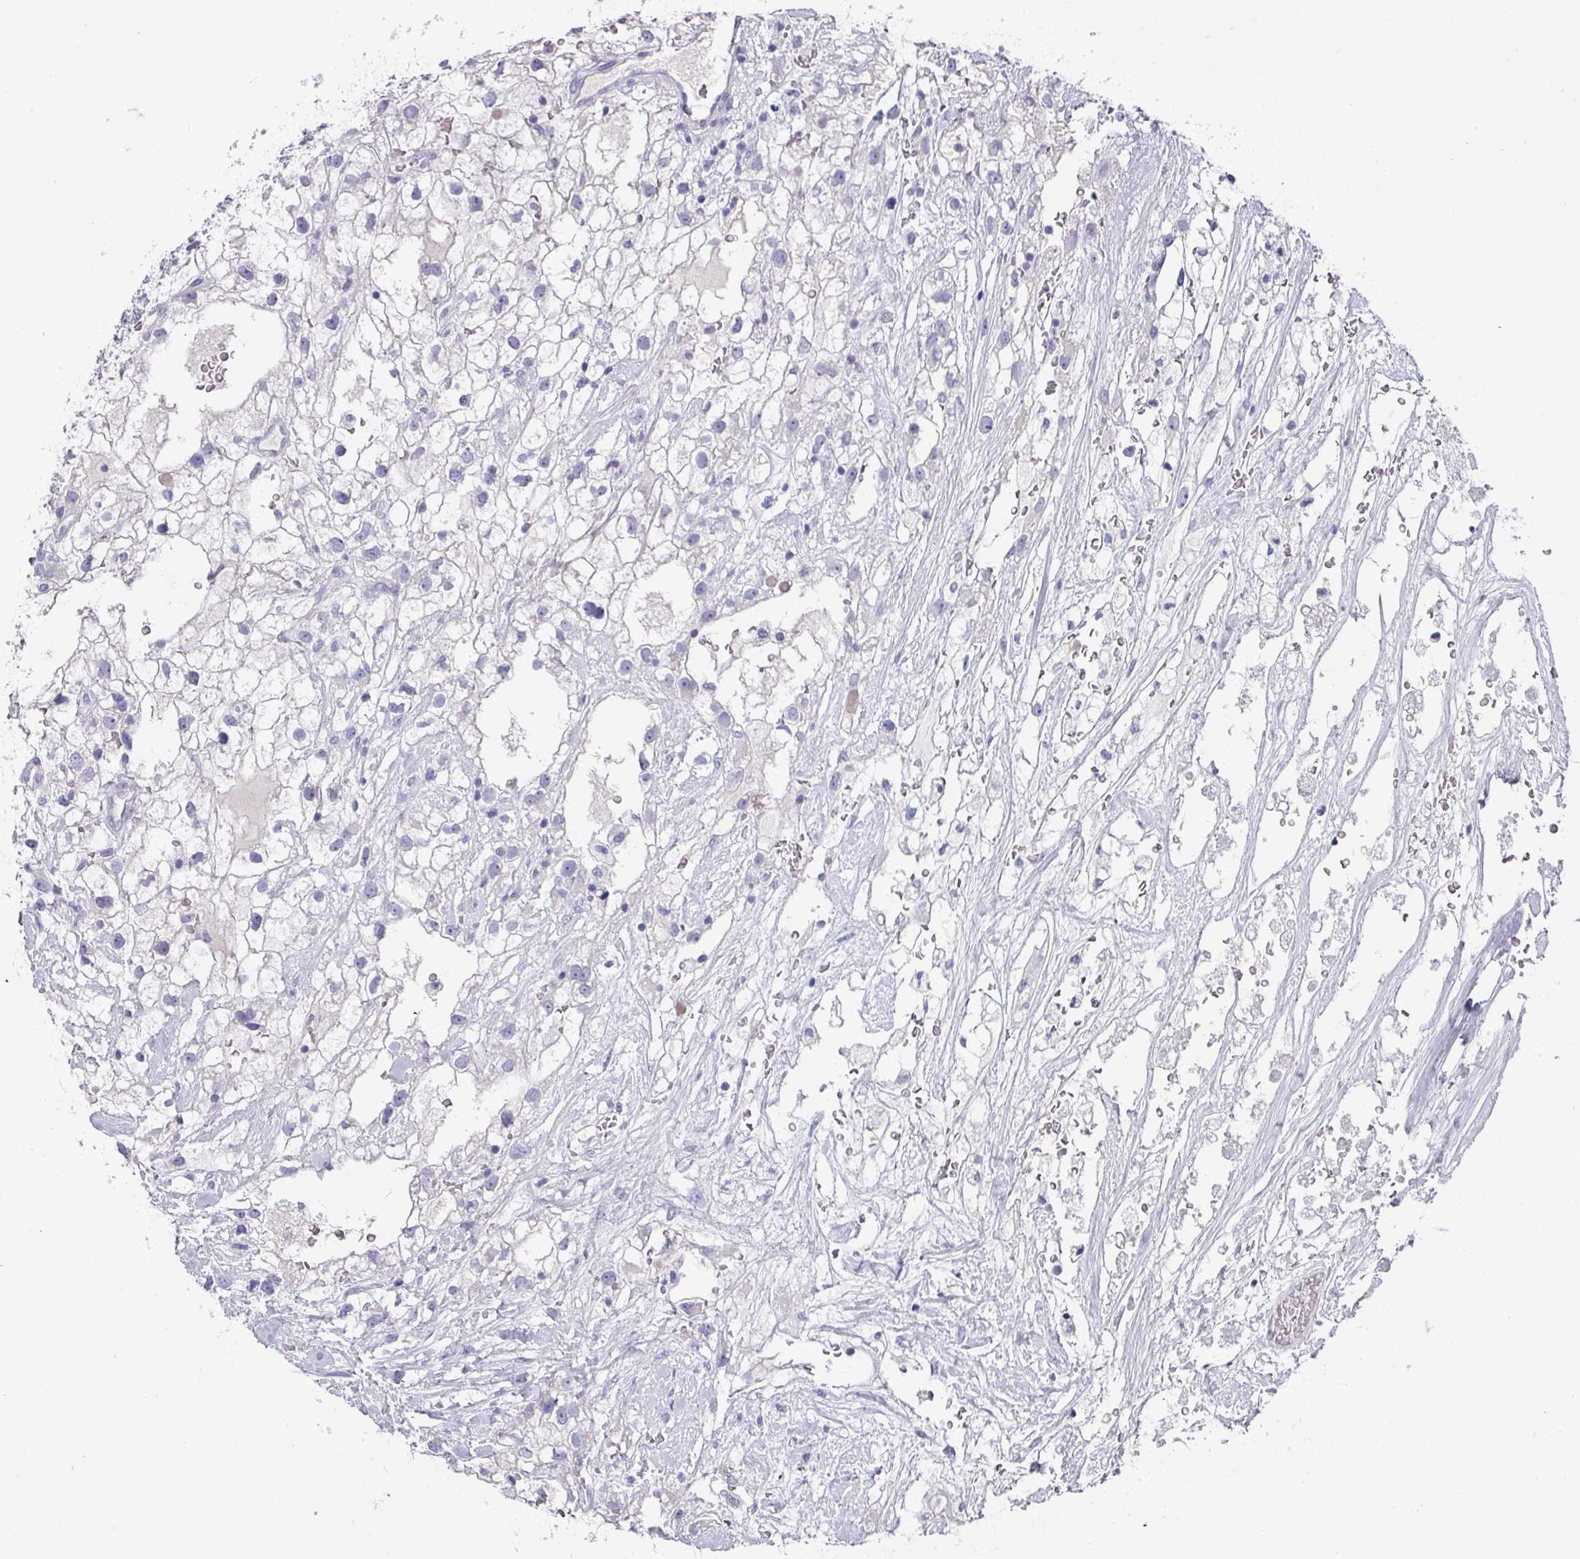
{"staining": {"intensity": "negative", "quantity": "none", "location": "none"}, "tissue": "renal cancer", "cell_type": "Tumor cells", "image_type": "cancer", "snomed": [{"axis": "morphology", "description": "Adenocarcinoma, NOS"}, {"axis": "topography", "description": "Kidney"}], "caption": "IHC micrograph of neoplastic tissue: human renal cancer stained with DAB shows no significant protein positivity in tumor cells. (DAB immunohistochemistry with hematoxylin counter stain).", "gene": "DEFB115", "patient": {"sex": "male", "age": 59}}